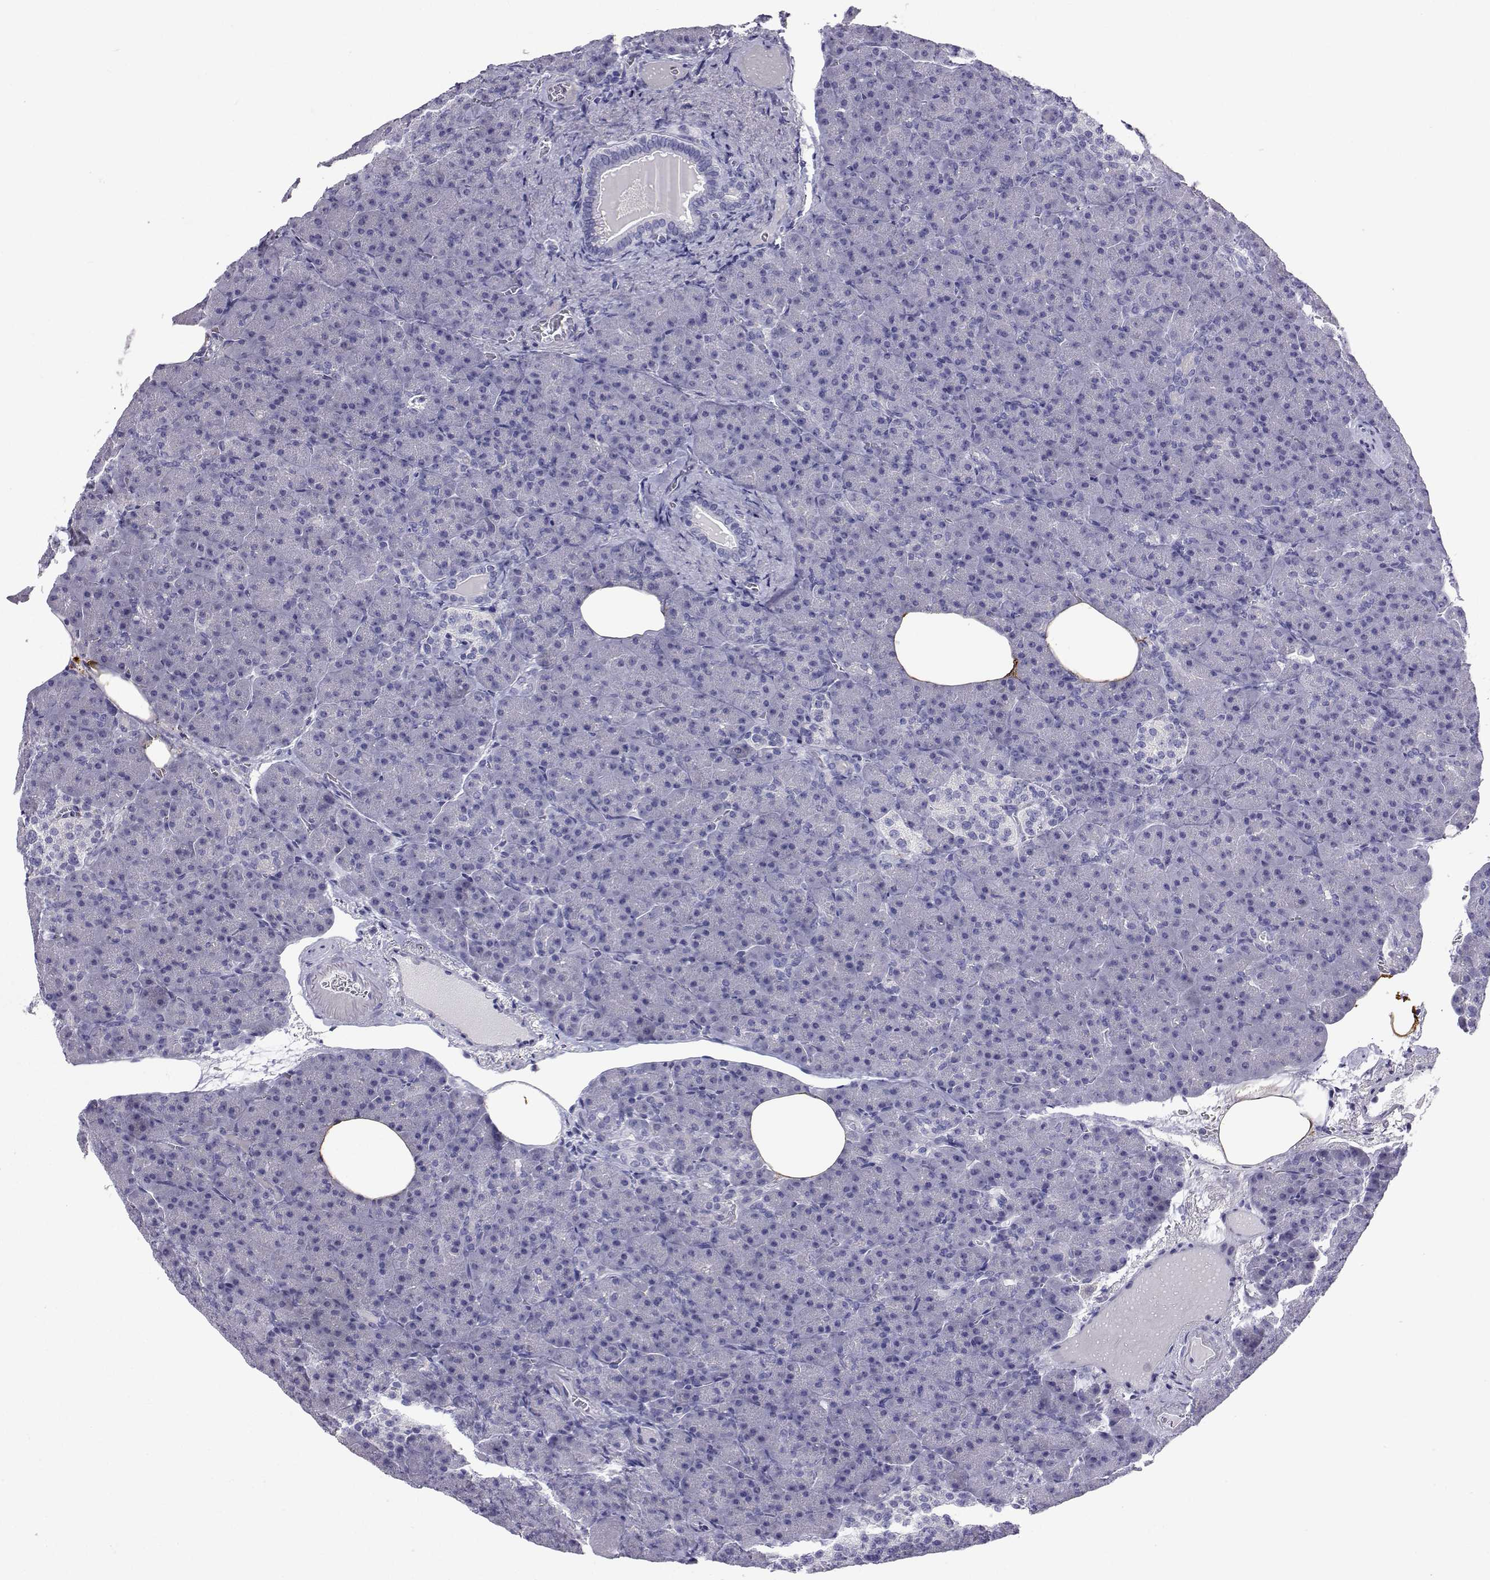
{"staining": {"intensity": "negative", "quantity": "none", "location": "none"}, "tissue": "pancreas", "cell_type": "Exocrine glandular cells", "image_type": "normal", "snomed": [{"axis": "morphology", "description": "Normal tissue, NOS"}, {"axis": "topography", "description": "Pancreas"}], "caption": "Immunohistochemistry histopathology image of unremarkable pancreas: human pancreas stained with DAB (3,3'-diaminobenzidine) shows no significant protein staining in exocrine glandular cells. (DAB immunohistochemistry with hematoxylin counter stain).", "gene": "PLIN4", "patient": {"sex": "female", "age": 74}}